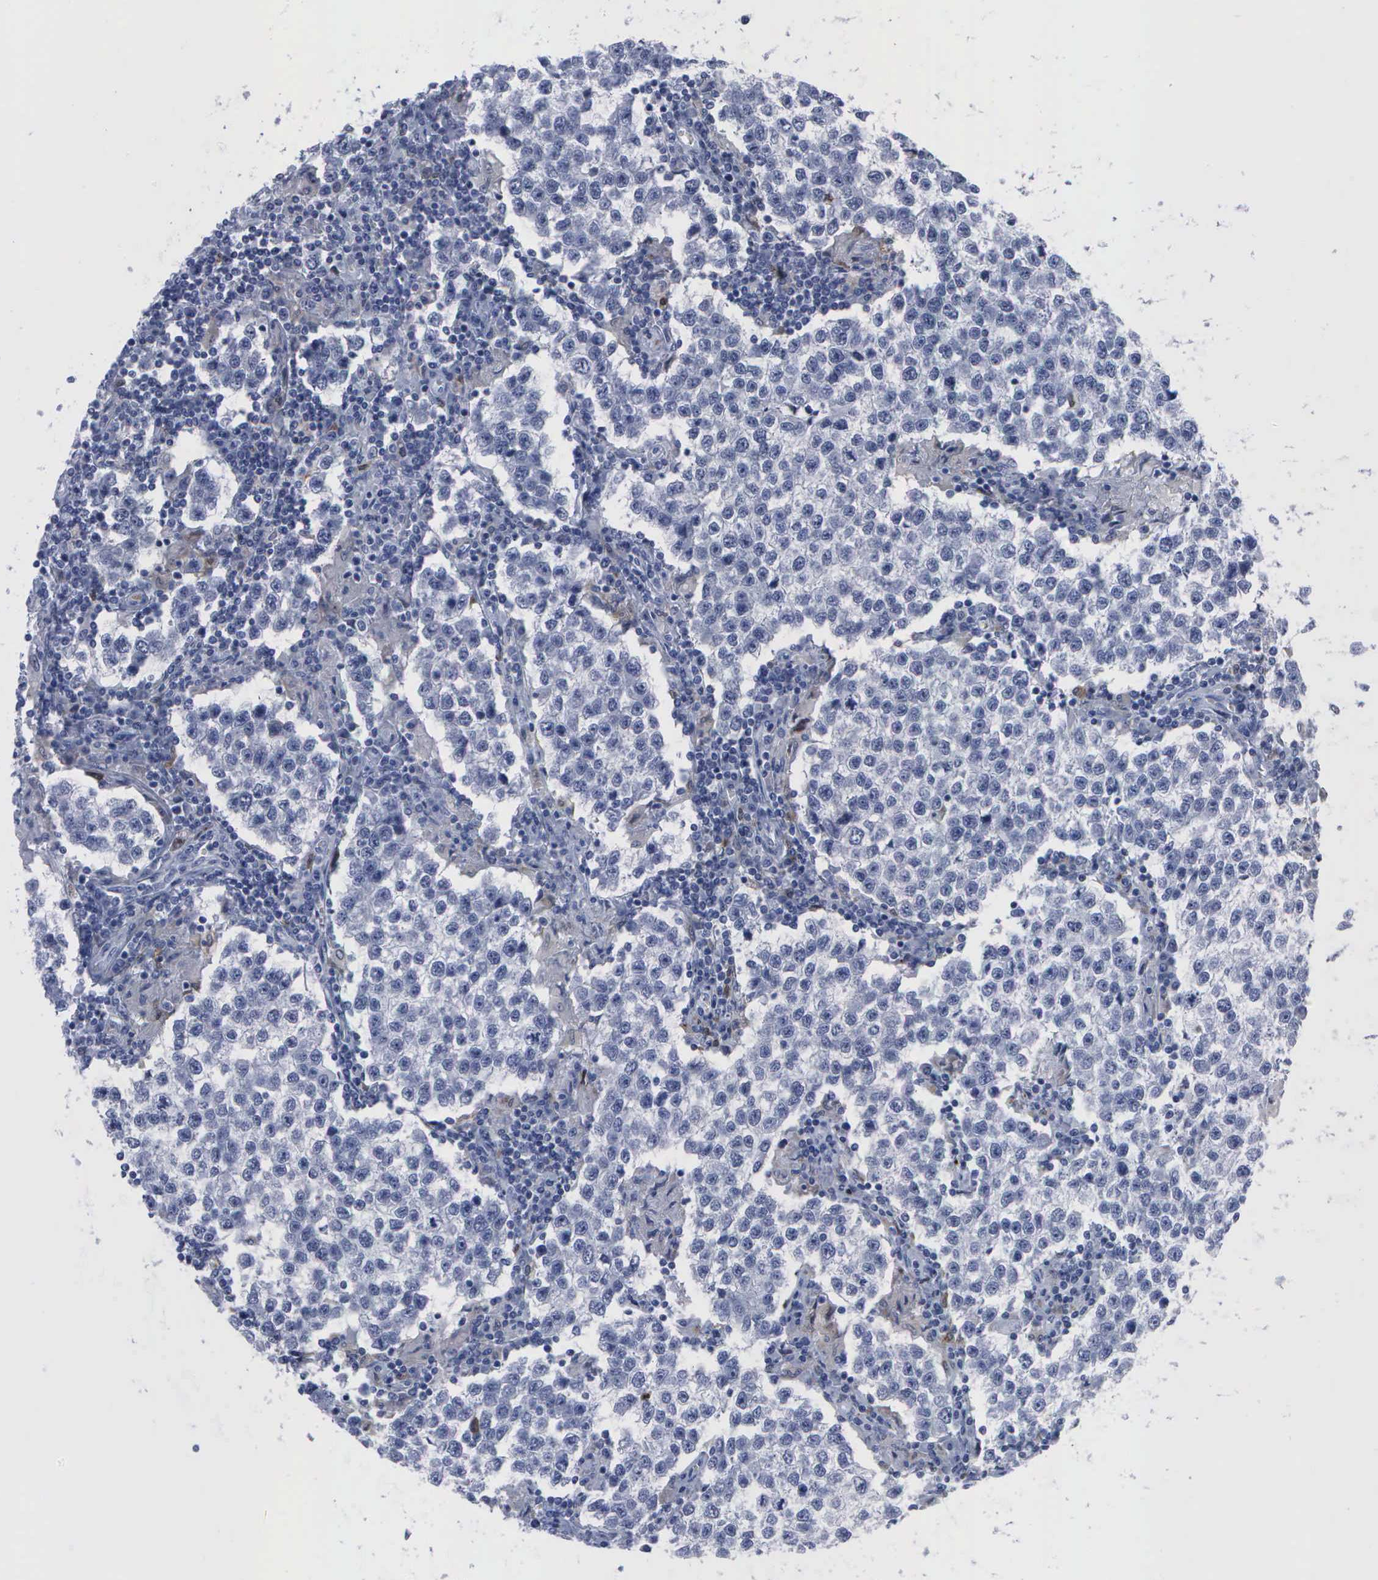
{"staining": {"intensity": "negative", "quantity": "none", "location": "none"}, "tissue": "testis cancer", "cell_type": "Tumor cells", "image_type": "cancer", "snomed": [{"axis": "morphology", "description": "Seminoma, NOS"}, {"axis": "topography", "description": "Testis"}], "caption": "IHC of testis cancer exhibits no expression in tumor cells.", "gene": "CSTA", "patient": {"sex": "male", "age": 36}}